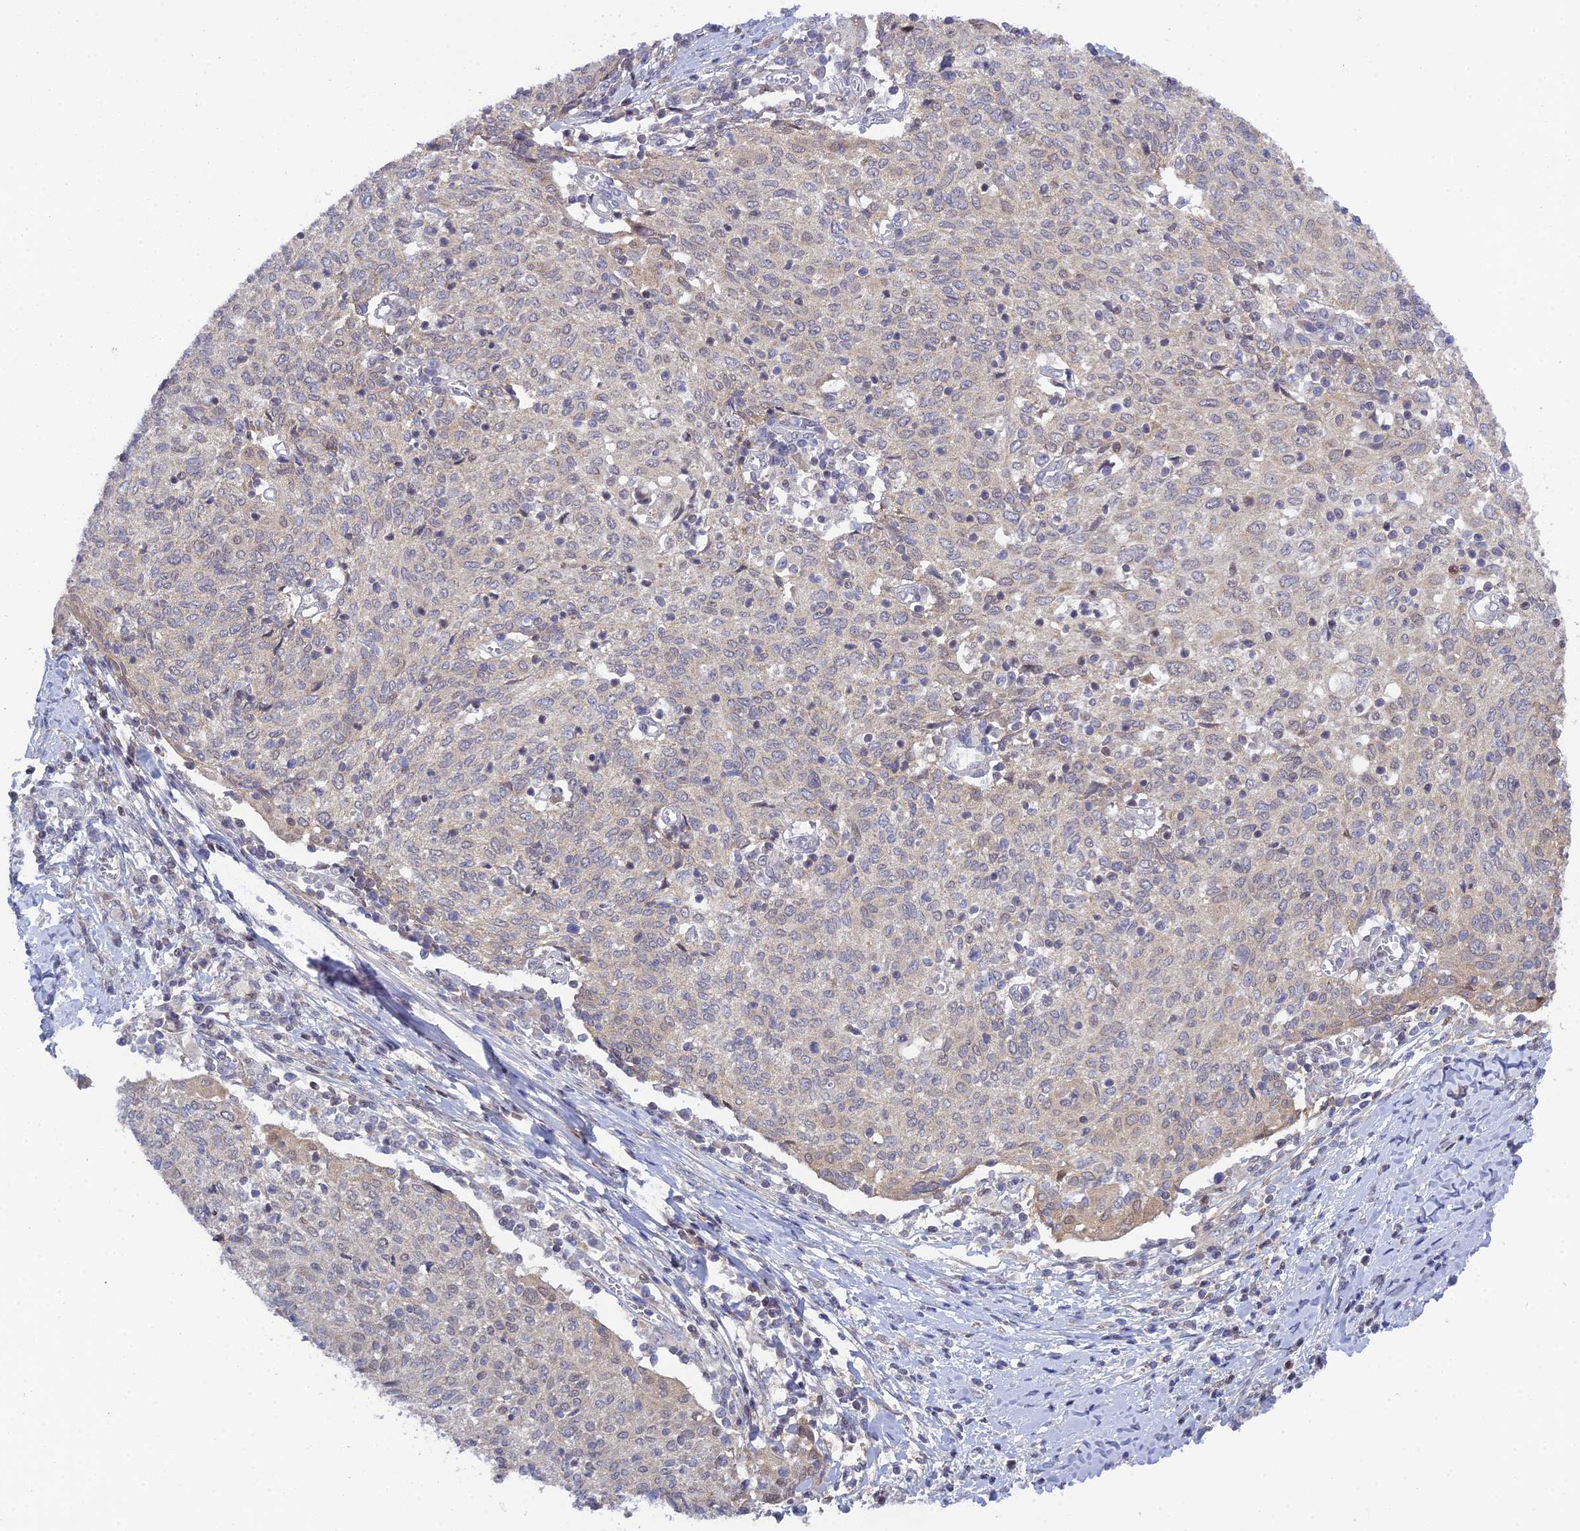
{"staining": {"intensity": "weak", "quantity": "<25%", "location": "cytoplasmic/membranous"}, "tissue": "cervical cancer", "cell_type": "Tumor cells", "image_type": "cancer", "snomed": [{"axis": "morphology", "description": "Squamous cell carcinoma, NOS"}, {"axis": "topography", "description": "Cervix"}], "caption": "IHC micrograph of neoplastic tissue: human cervical cancer (squamous cell carcinoma) stained with DAB shows no significant protein positivity in tumor cells.", "gene": "ELOA2", "patient": {"sex": "female", "age": 52}}